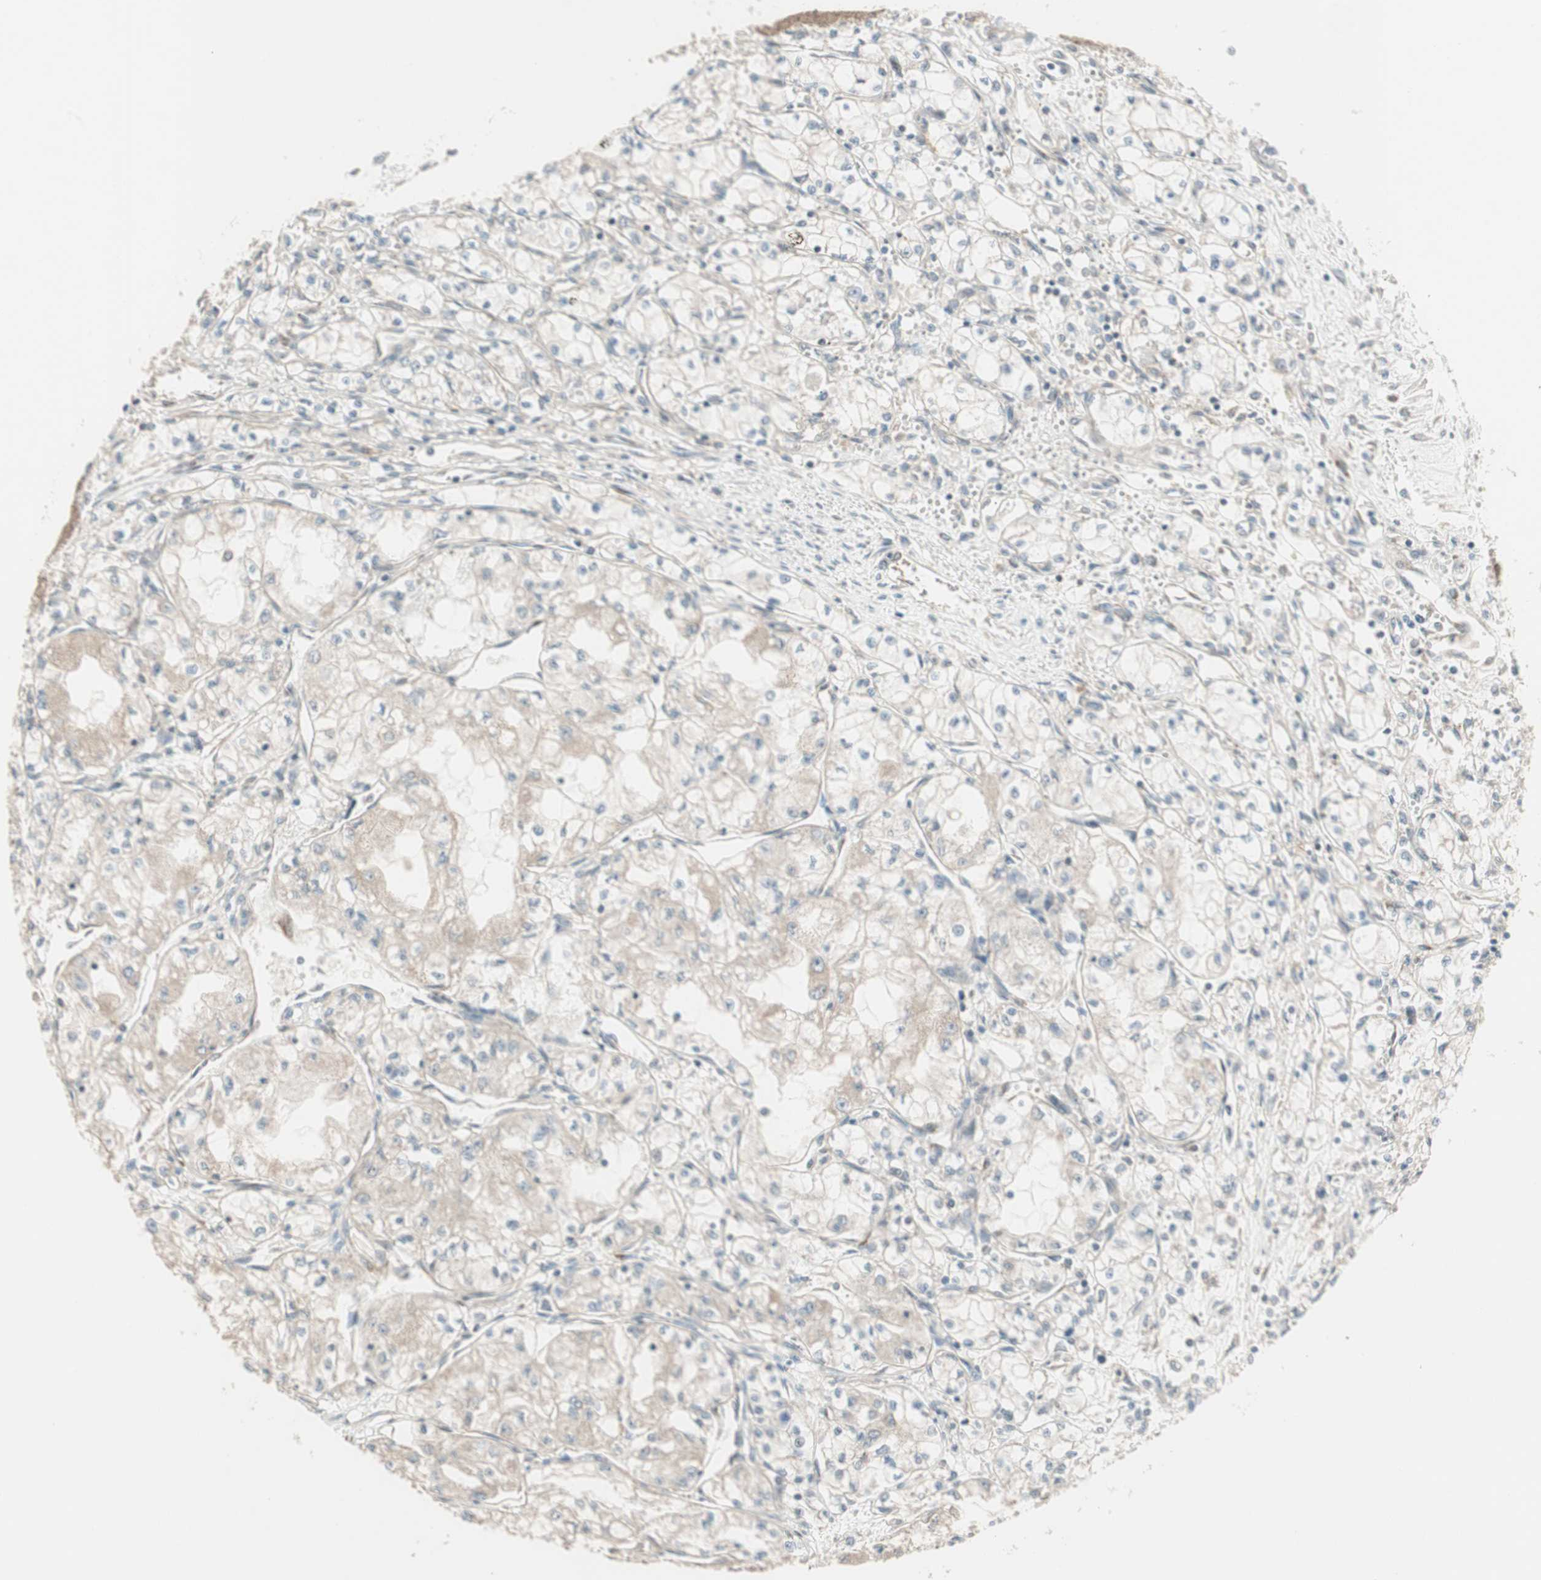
{"staining": {"intensity": "weak", "quantity": "<25%", "location": "cytoplasmic/membranous"}, "tissue": "renal cancer", "cell_type": "Tumor cells", "image_type": "cancer", "snomed": [{"axis": "morphology", "description": "Normal tissue, NOS"}, {"axis": "morphology", "description": "Adenocarcinoma, NOS"}, {"axis": "topography", "description": "Kidney"}], "caption": "Histopathology image shows no significant protein expression in tumor cells of adenocarcinoma (renal).", "gene": "PPP2R5E", "patient": {"sex": "male", "age": 59}}